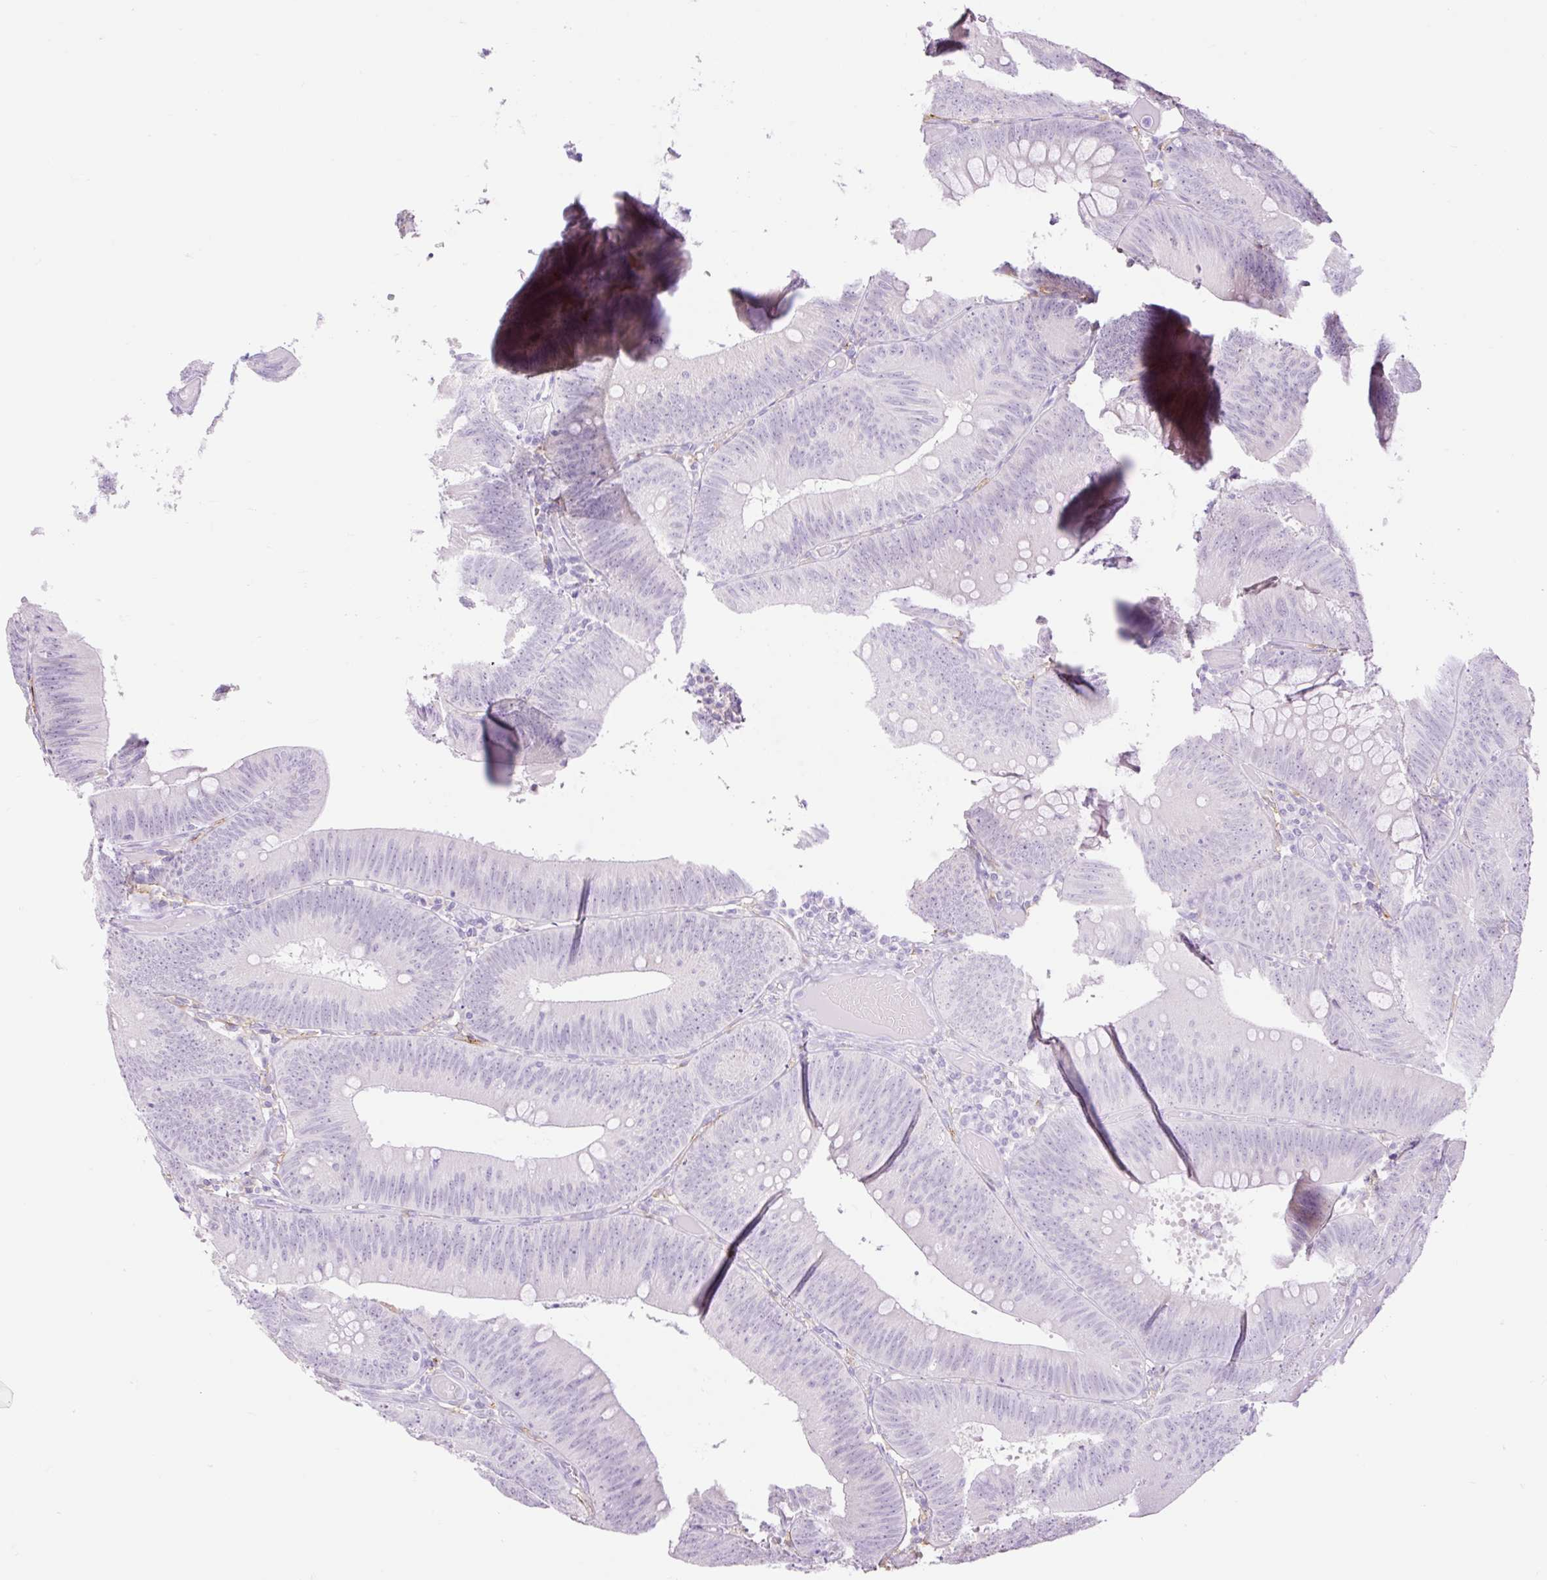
{"staining": {"intensity": "negative", "quantity": "none", "location": "none"}, "tissue": "colorectal cancer", "cell_type": "Tumor cells", "image_type": "cancer", "snomed": [{"axis": "morphology", "description": "Adenocarcinoma, NOS"}, {"axis": "topography", "description": "Colon"}], "caption": "High magnification brightfield microscopy of colorectal cancer (adenocarcinoma) stained with DAB (brown) and counterstained with hematoxylin (blue): tumor cells show no significant staining.", "gene": "SIGLEC1", "patient": {"sex": "male", "age": 84}}